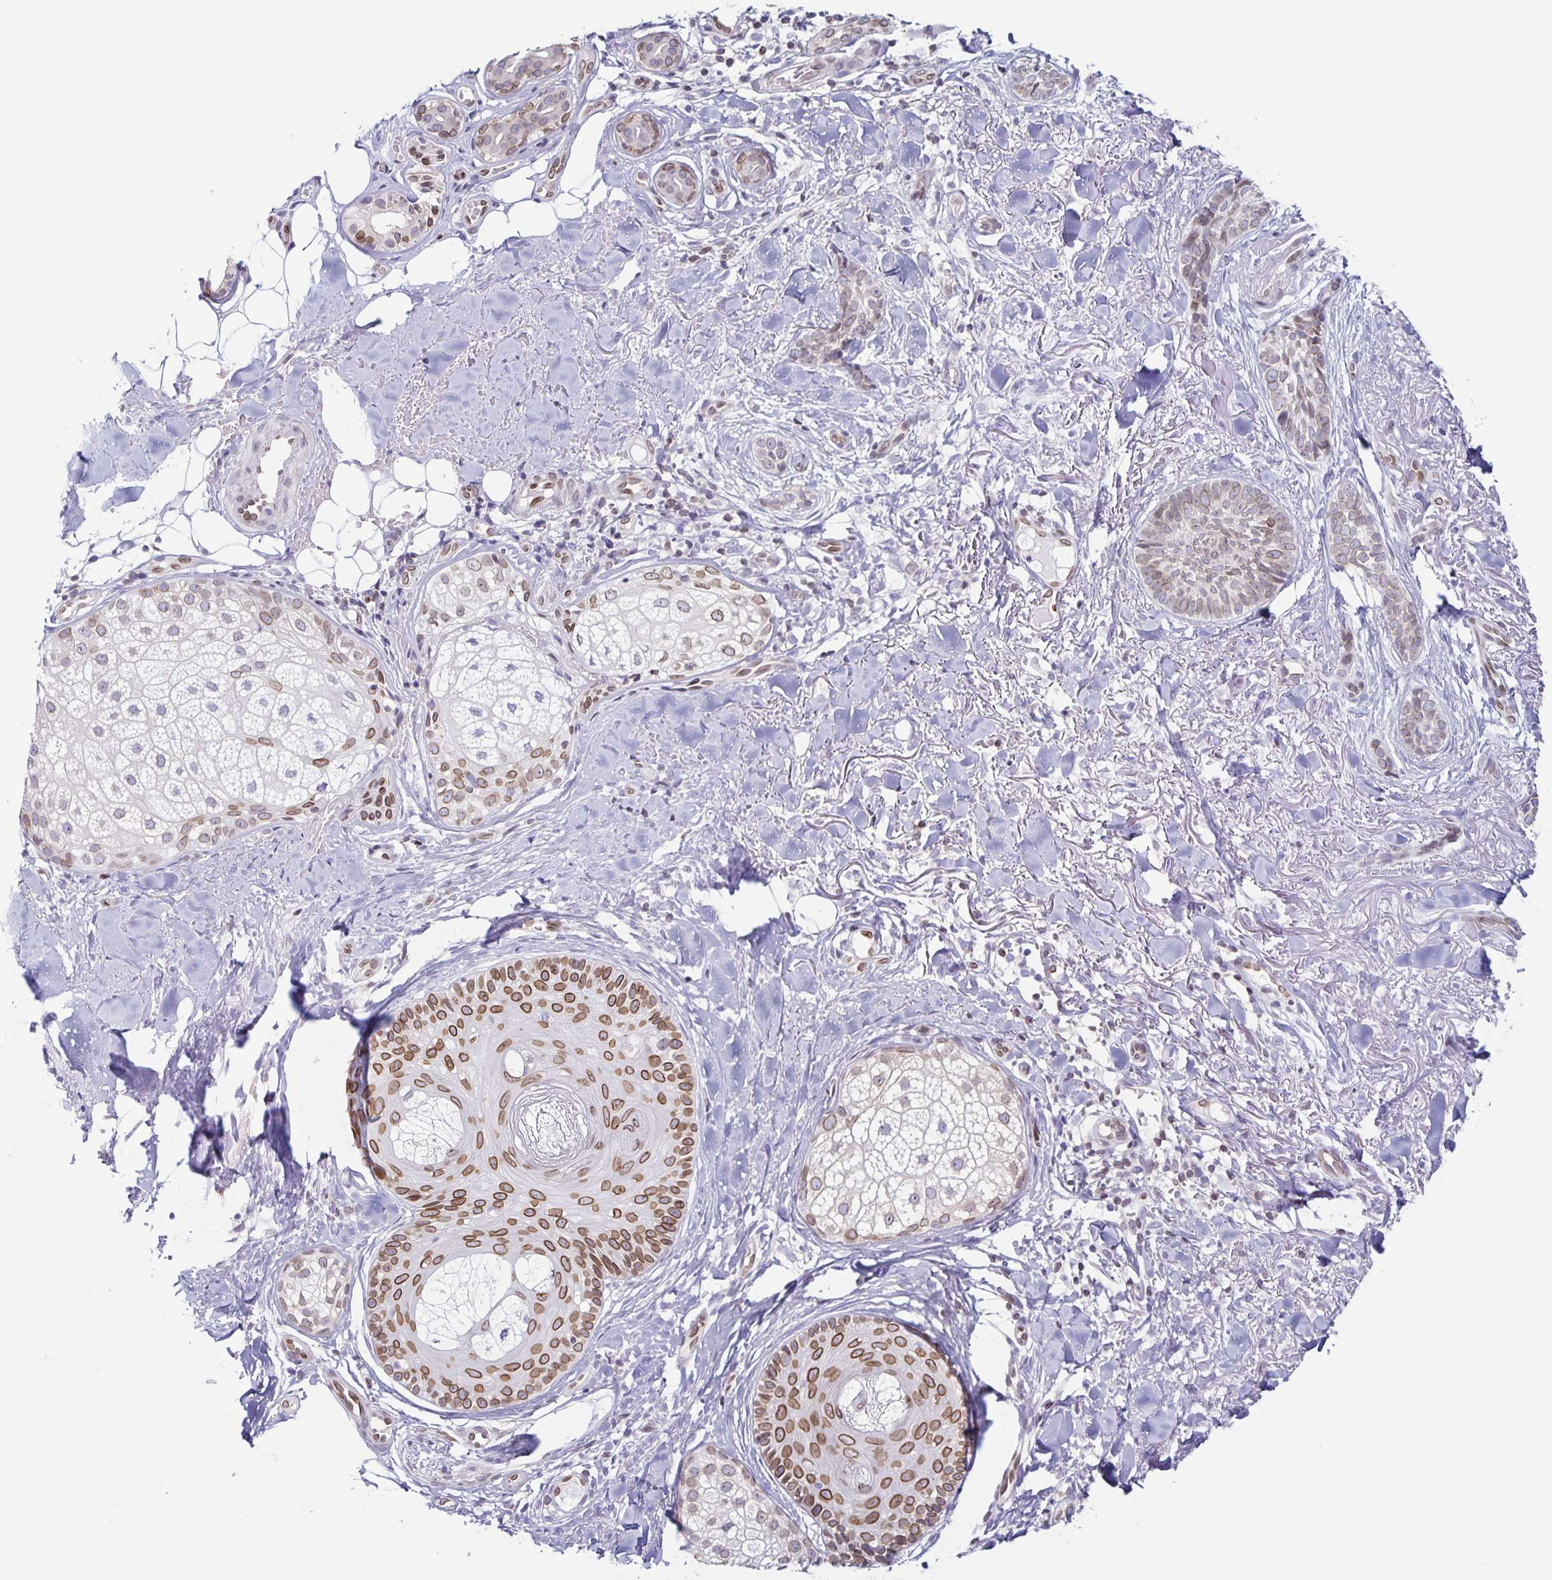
{"staining": {"intensity": "weak", "quantity": ">75%", "location": "cytoplasmic/membranous,nuclear"}, "tissue": "skin cancer", "cell_type": "Tumor cells", "image_type": "cancer", "snomed": [{"axis": "morphology", "description": "Basal cell carcinoma"}, {"axis": "morphology", "description": "BCC, high aggressive"}, {"axis": "topography", "description": "Skin"}], "caption": "Brown immunohistochemical staining in human skin basal cell carcinoma demonstrates weak cytoplasmic/membranous and nuclear expression in about >75% of tumor cells.", "gene": "SYNE2", "patient": {"sex": "female", "age": 79}}